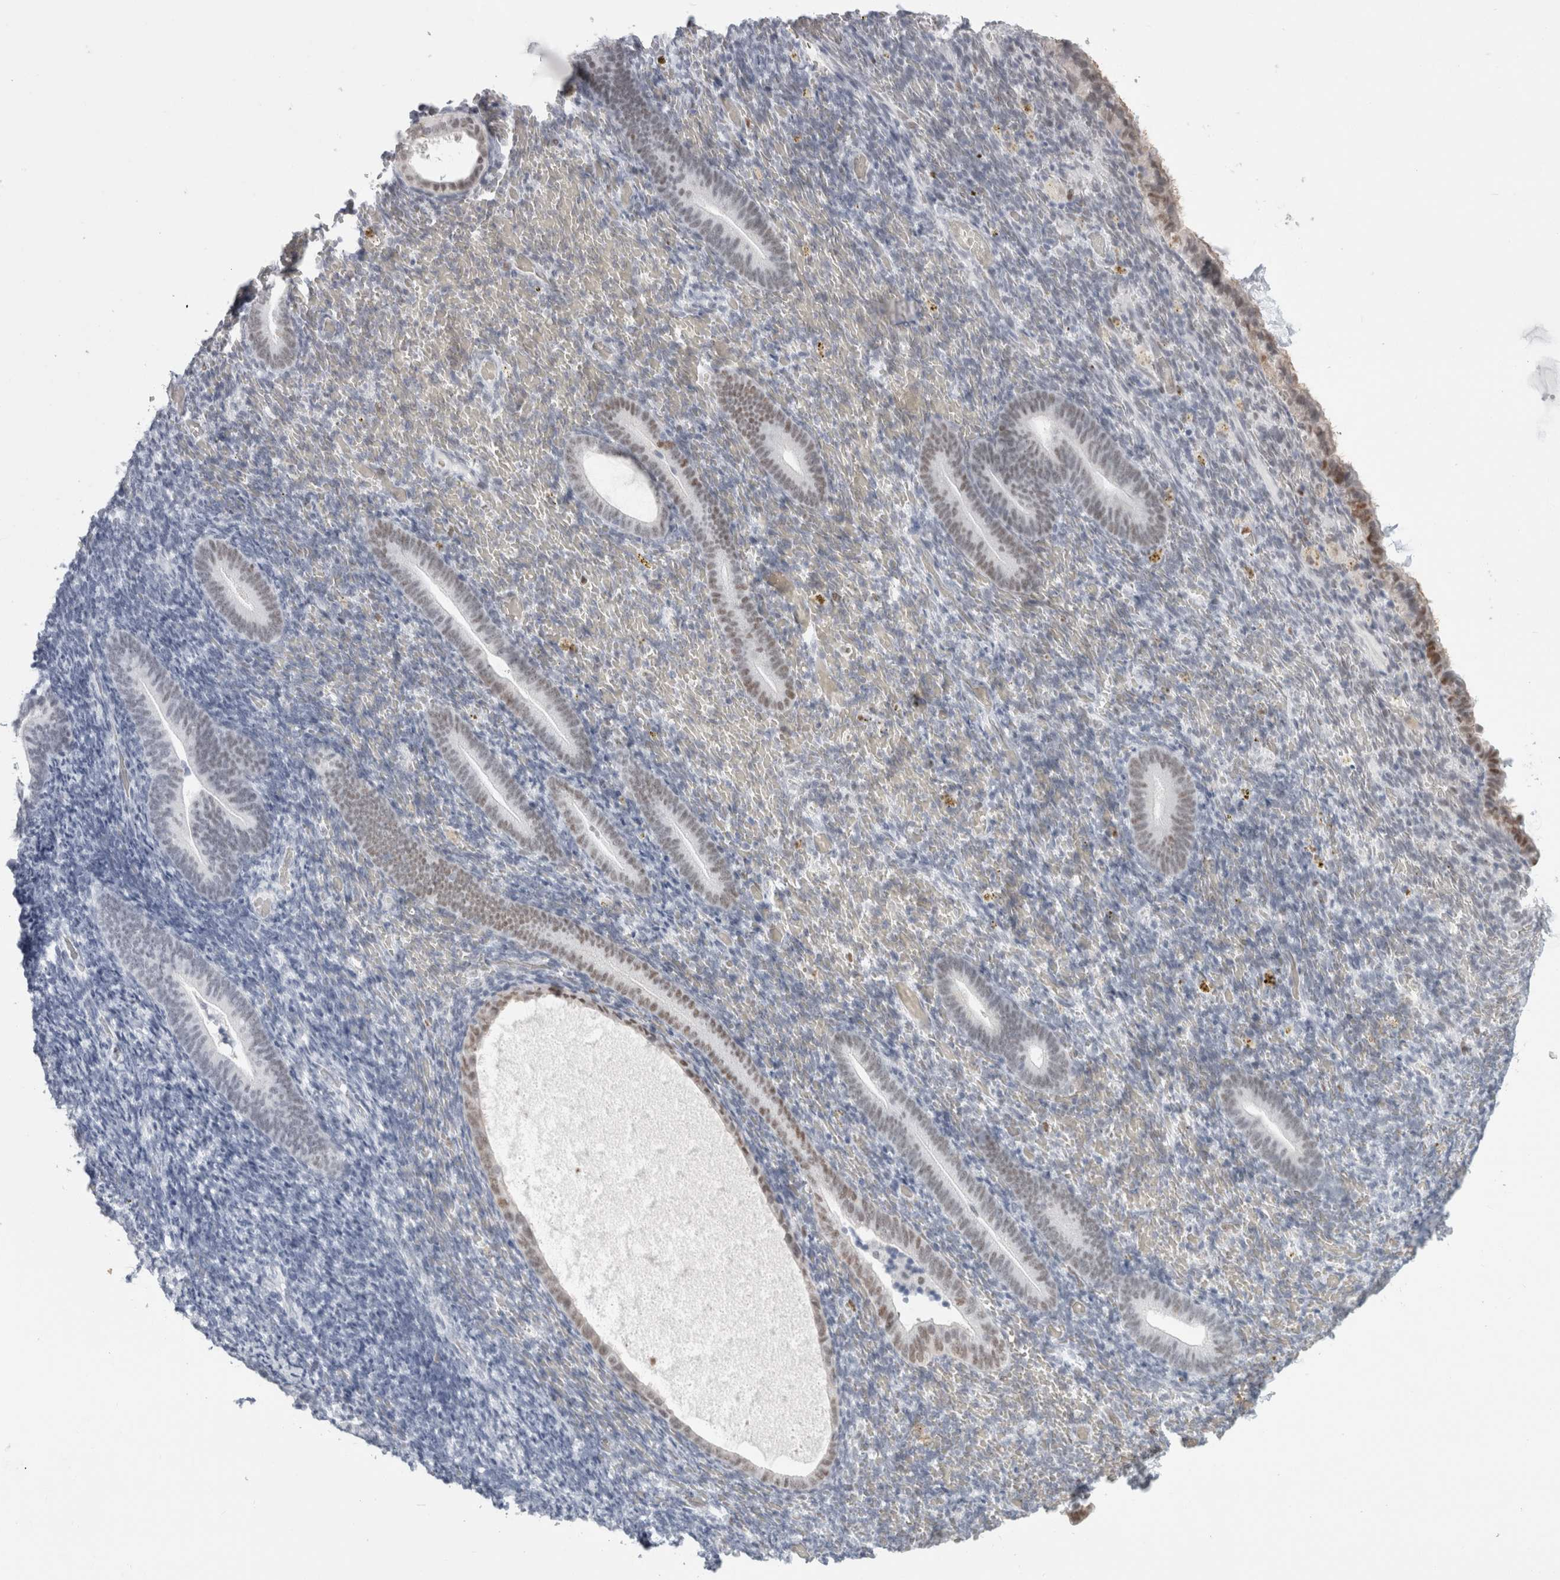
{"staining": {"intensity": "negative", "quantity": "none", "location": "none"}, "tissue": "endometrium", "cell_type": "Cells in endometrial stroma", "image_type": "normal", "snomed": [{"axis": "morphology", "description": "Normal tissue, NOS"}, {"axis": "topography", "description": "Endometrium"}], "caption": "A high-resolution photomicrograph shows immunohistochemistry (IHC) staining of benign endometrium, which exhibits no significant positivity in cells in endometrial stroma.", "gene": "SMARCC1", "patient": {"sex": "female", "age": 51}}